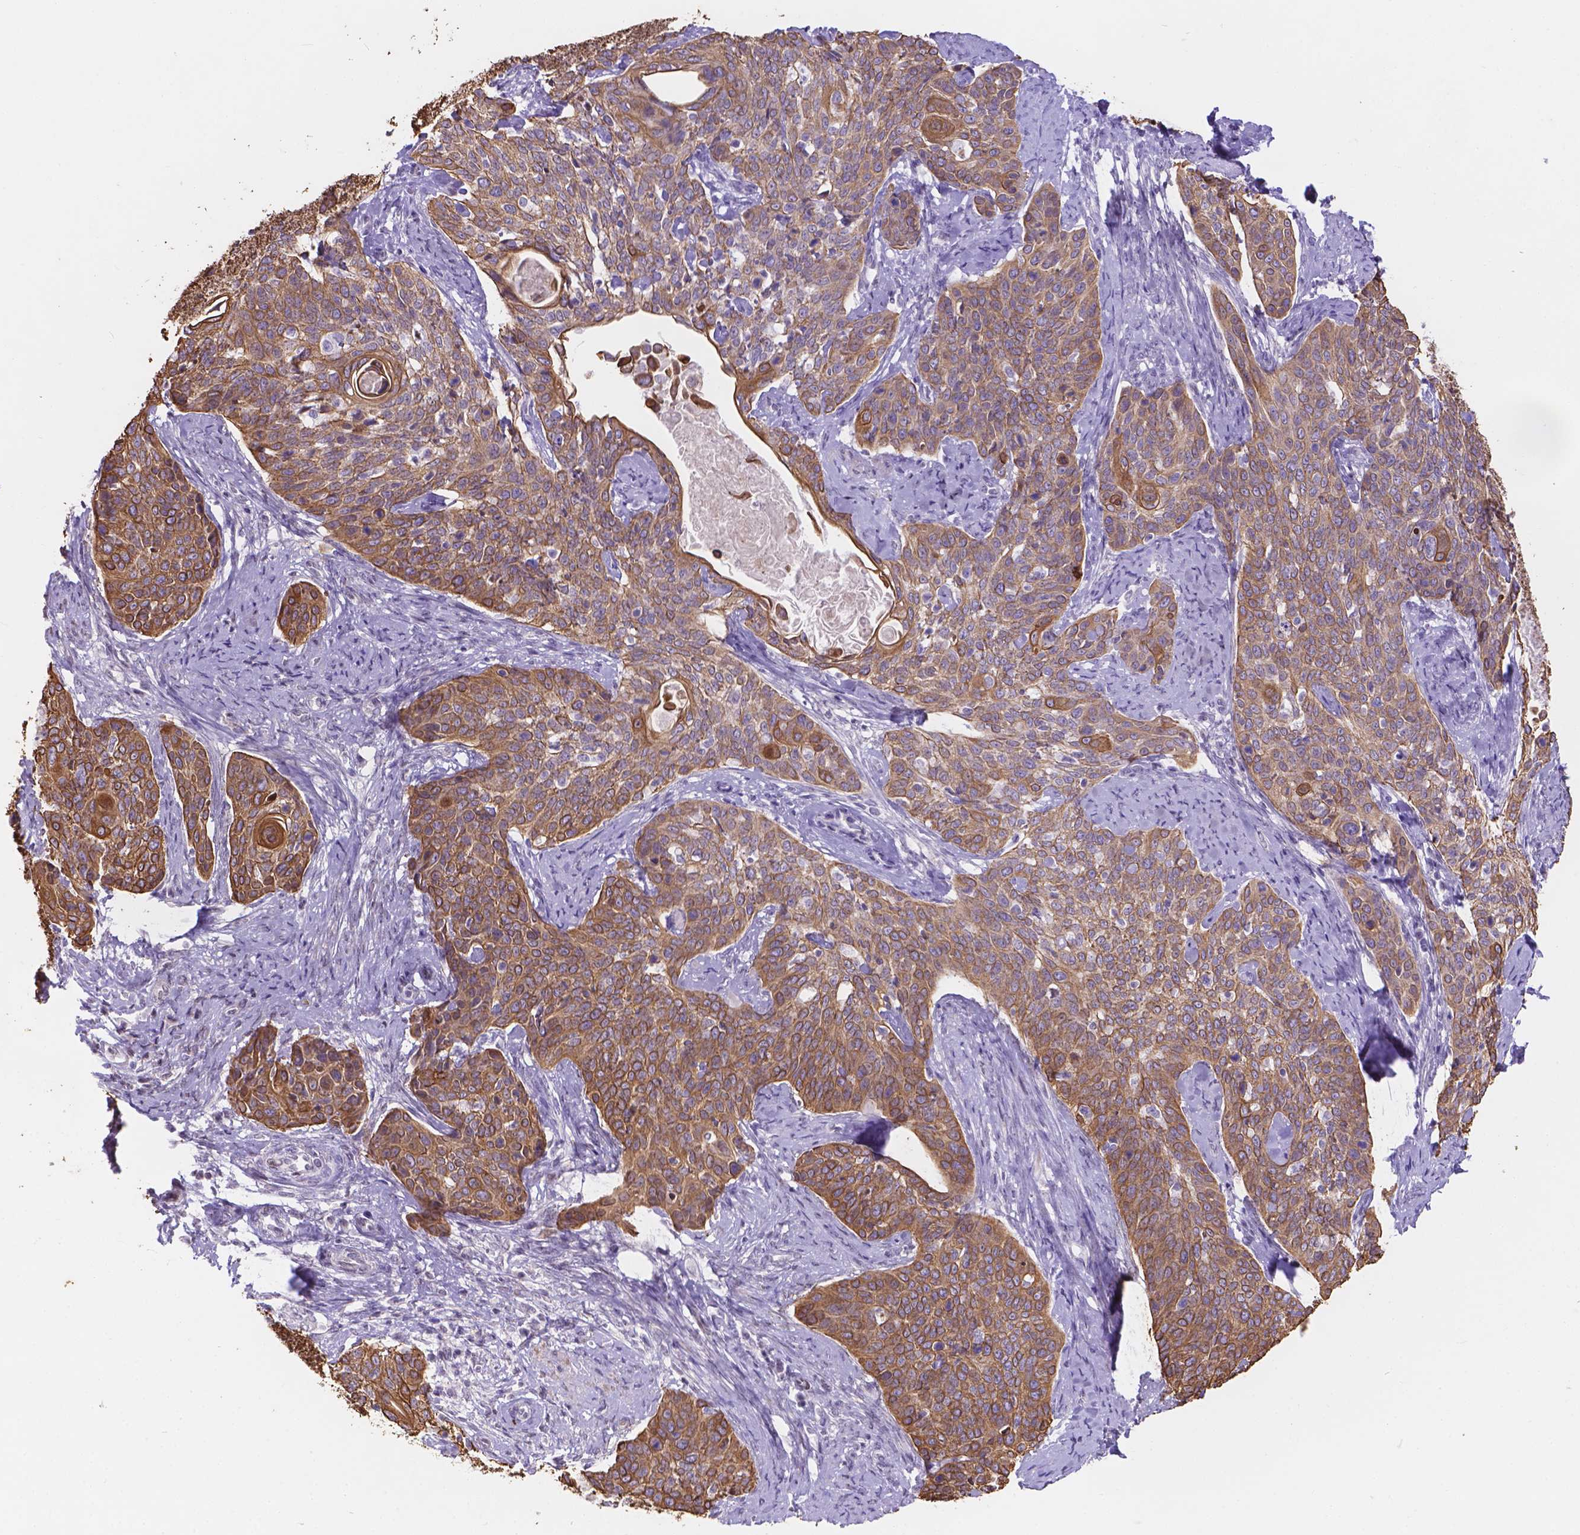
{"staining": {"intensity": "moderate", "quantity": ">75%", "location": "cytoplasmic/membranous"}, "tissue": "cervical cancer", "cell_type": "Tumor cells", "image_type": "cancer", "snomed": [{"axis": "morphology", "description": "Squamous cell carcinoma, NOS"}, {"axis": "topography", "description": "Cervix"}], "caption": "Protein analysis of cervical squamous cell carcinoma tissue reveals moderate cytoplasmic/membranous staining in about >75% of tumor cells. Using DAB (3,3'-diaminobenzidine) (brown) and hematoxylin (blue) stains, captured at high magnification using brightfield microscopy.", "gene": "DMWD", "patient": {"sex": "female", "age": 69}}